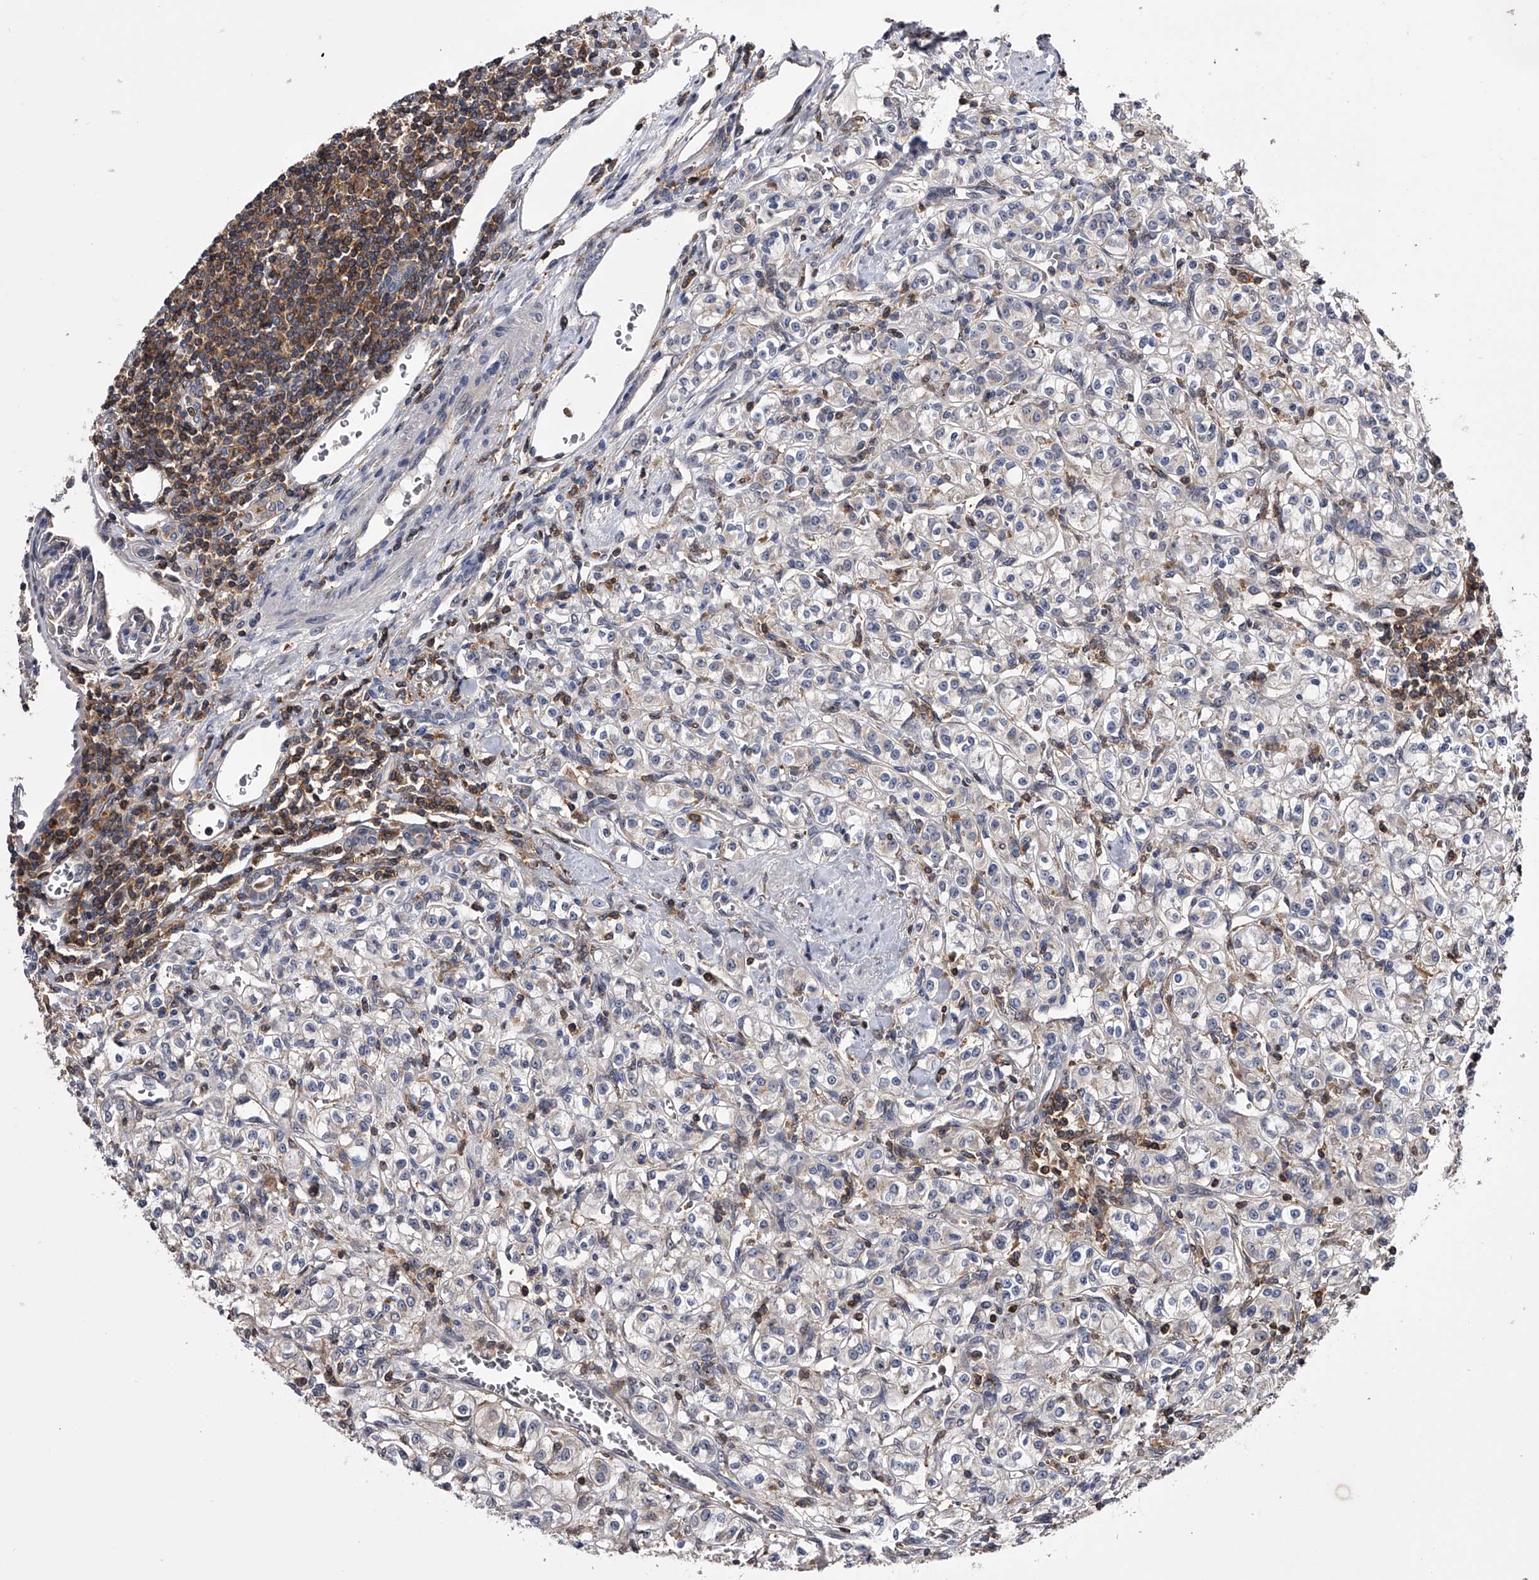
{"staining": {"intensity": "negative", "quantity": "none", "location": "none"}, "tissue": "renal cancer", "cell_type": "Tumor cells", "image_type": "cancer", "snomed": [{"axis": "morphology", "description": "Adenocarcinoma, NOS"}, {"axis": "topography", "description": "Kidney"}], "caption": "DAB (3,3'-diaminobenzidine) immunohistochemical staining of human adenocarcinoma (renal) reveals no significant staining in tumor cells.", "gene": "PAN3", "patient": {"sex": "male", "age": 77}}